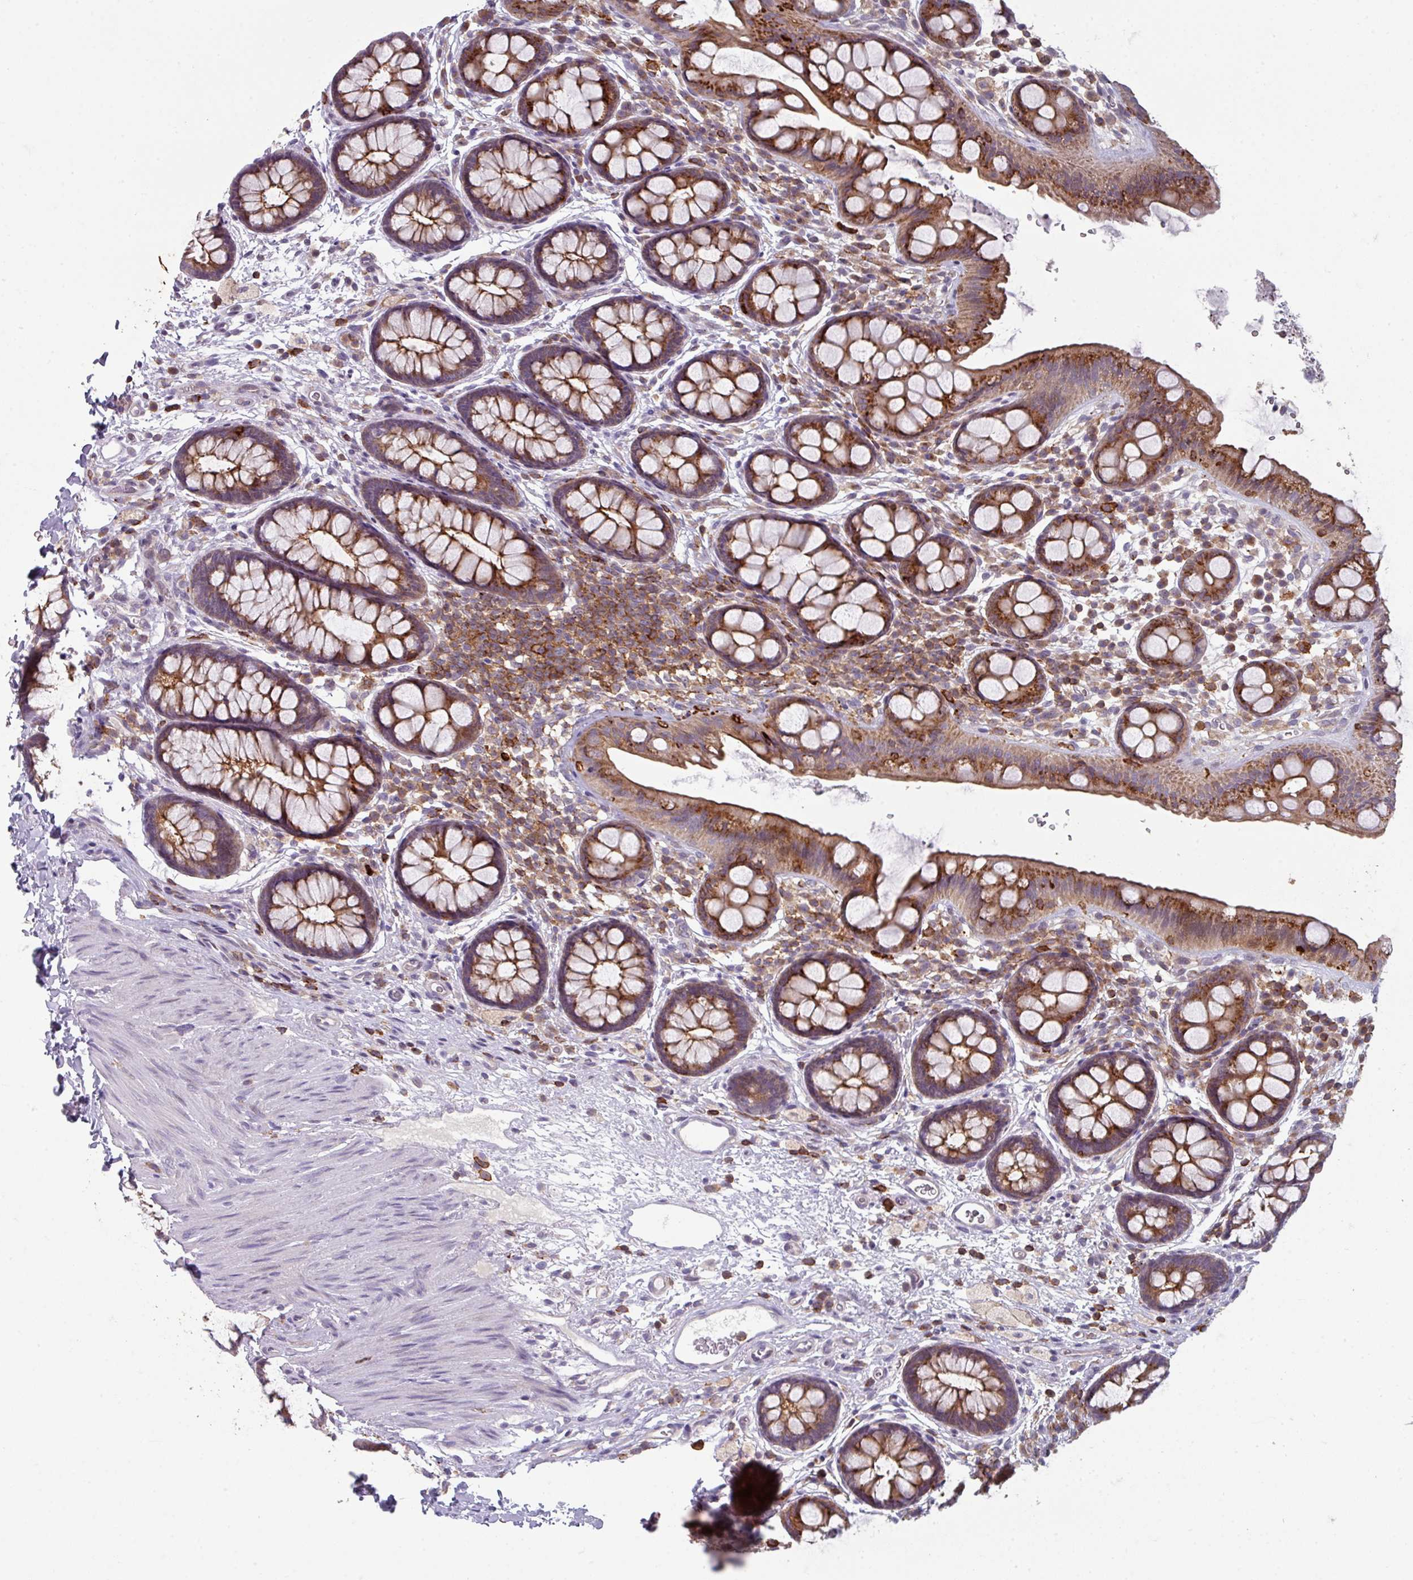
{"staining": {"intensity": "strong", "quantity": ">75%", "location": "cytoplasmic/membranous"}, "tissue": "rectum", "cell_type": "Glandular cells", "image_type": "normal", "snomed": [{"axis": "morphology", "description": "Normal tissue, NOS"}, {"axis": "topography", "description": "Rectum"}, {"axis": "topography", "description": "Peripheral nerve tissue"}], "caption": "Brown immunohistochemical staining in unremarkable rectum shows strong cytoplasmic/membranous staining in approximately >75% of glandular cells.", "gene": "NEDD9", "patient": {"sex": "female", "age": 69}}